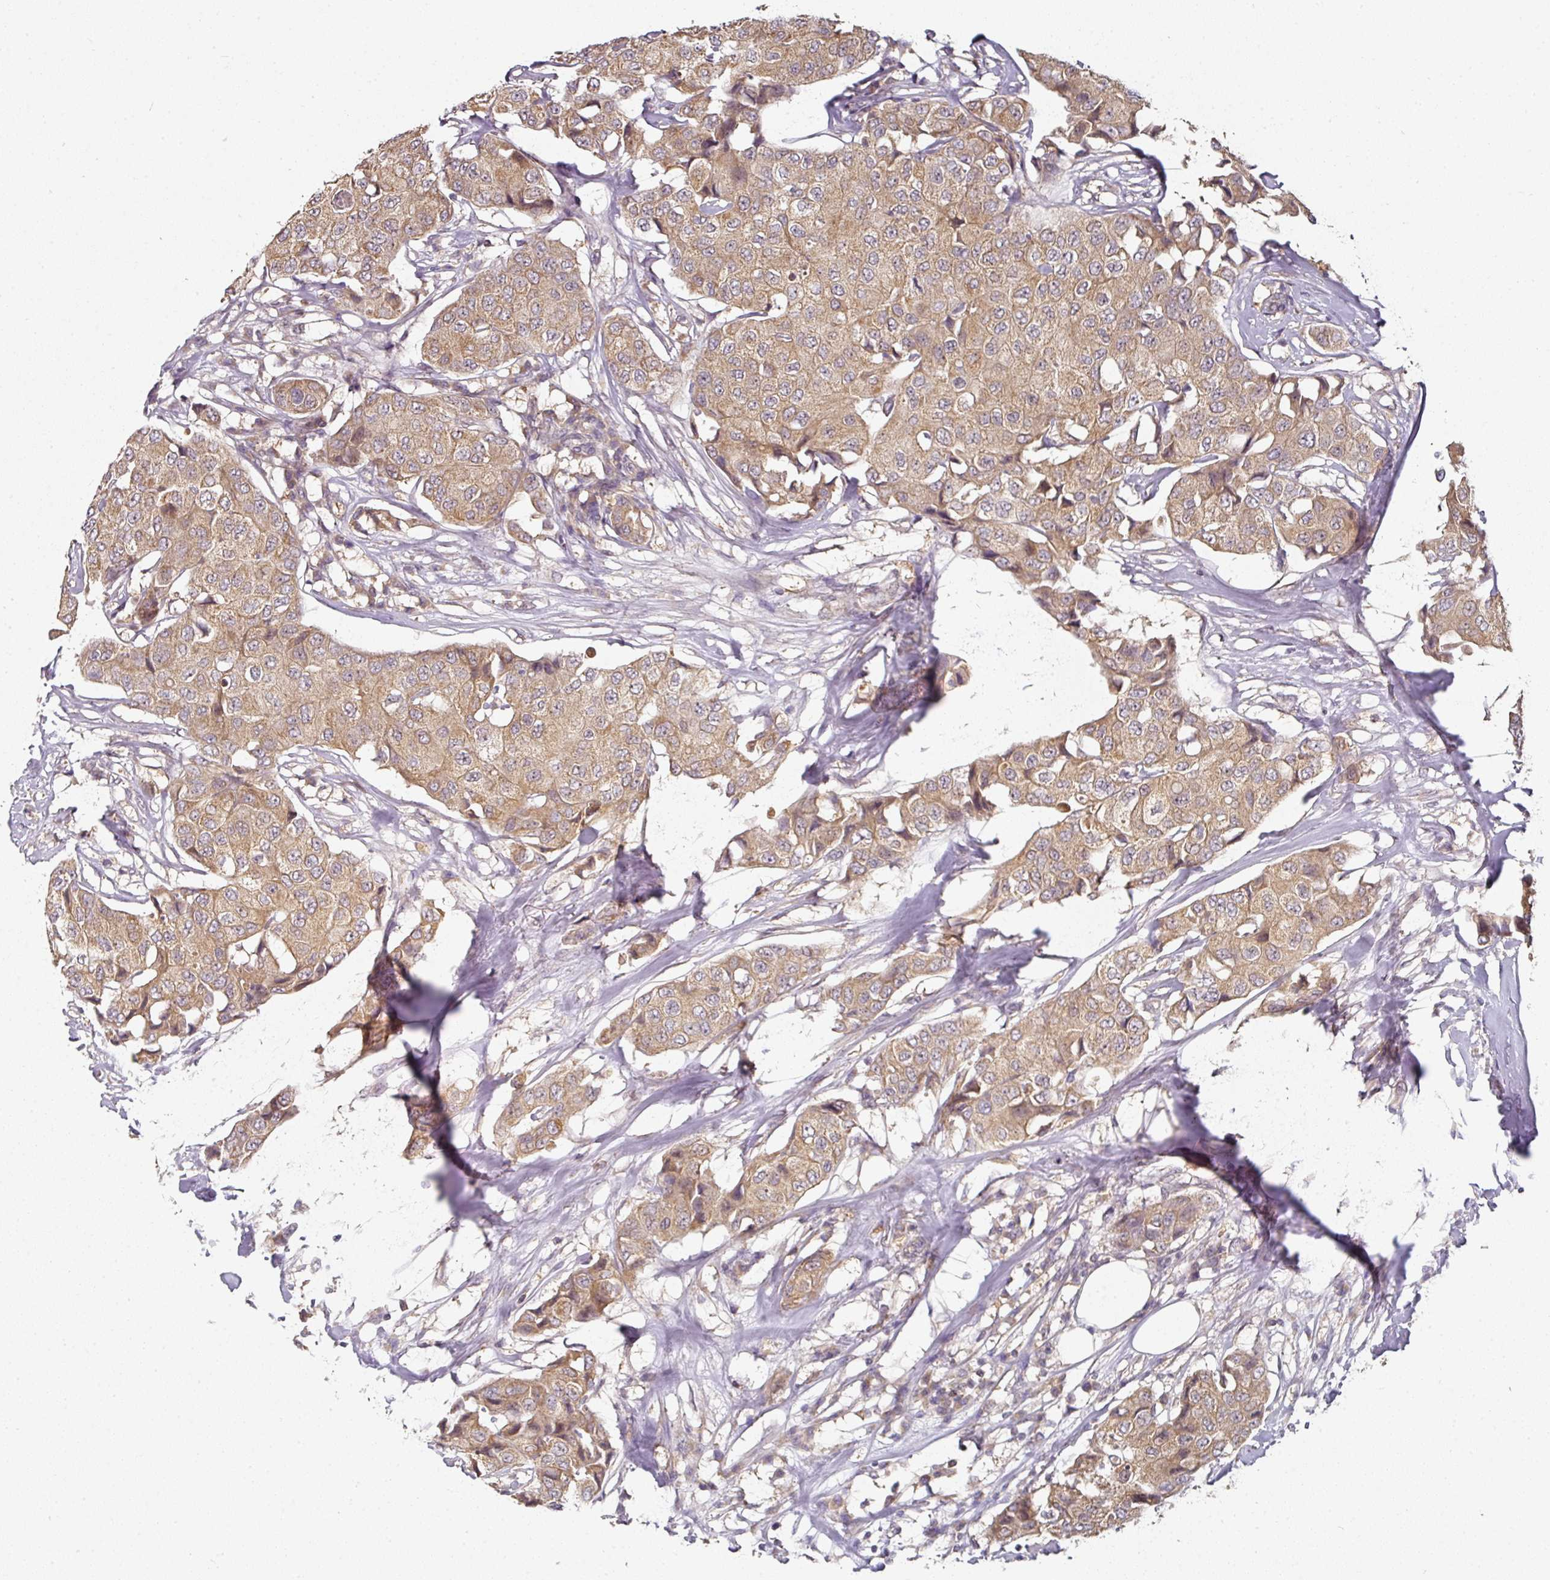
{"staining": {"intensity": "moderate", "quantity": ">75%", "location": "cytoplasmic/membranous"}, "tissue": "breast cancer", "cell_type": "Tumor cells", "image_type": "cancer", "snomed": [{"axis": "morphology", "description": "Duct carcinoma"}, {"axis": "topography", "description": "Breast"}], "caption": "Immunohistochemical staining of human invasive ductal carcinoma (breast) reveals moderate cytoplasmic/membranous protein positivity in about >75% of tumor cells. (DAB IHC with brightfield microscopy, high magnification).", "gene": "MAP2K2", "patient": {"sex": "female", "age": 80}}